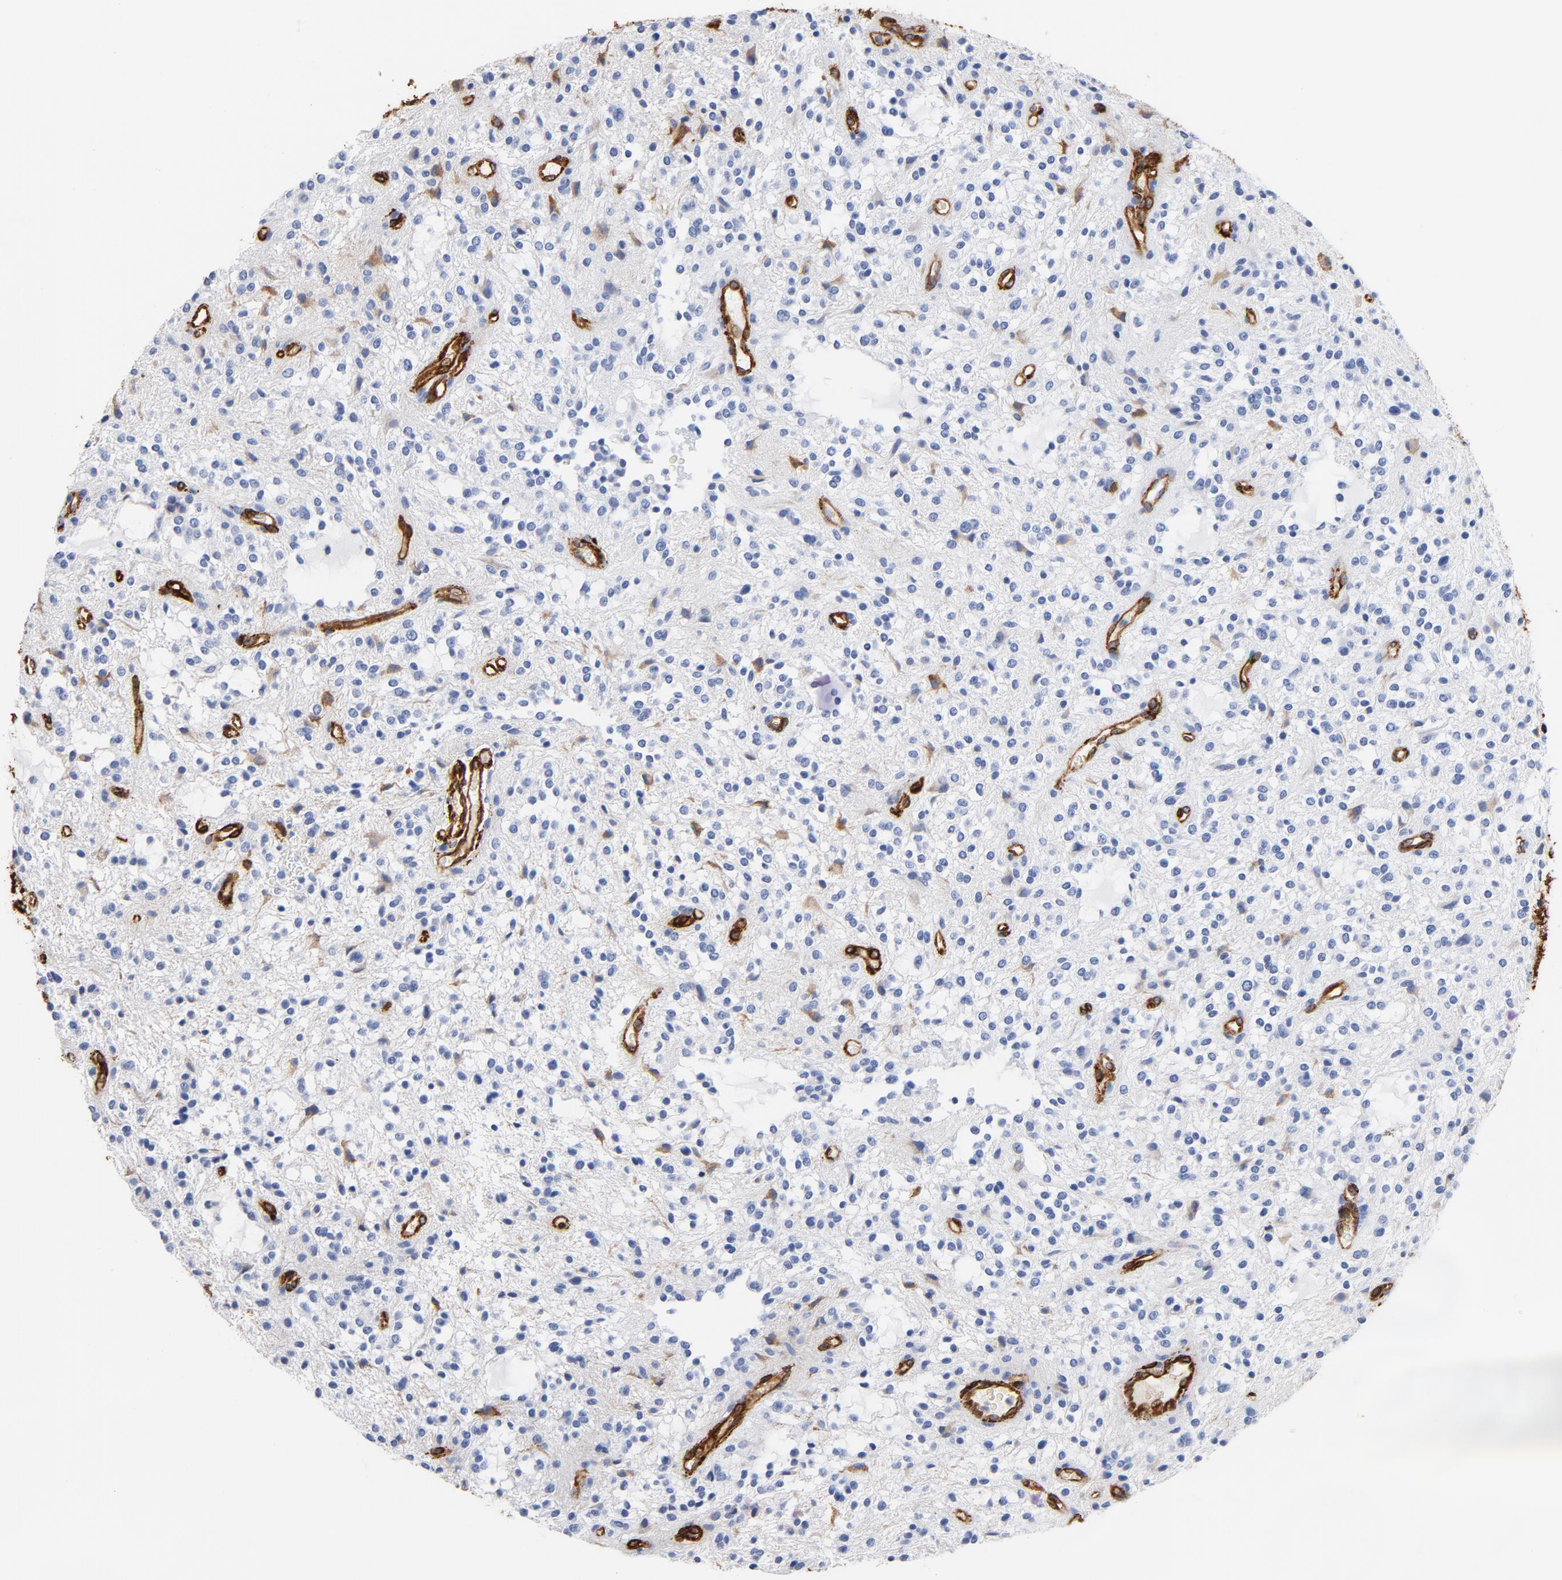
{"staining": {"intensity": "negative", "quantity": "none", "location": "none"}, "tissue": "glioma", "cell_type": "Tumor cells", "image_type": "cancer", "snomed": [{"axis": "morphology", "description": "Glioma, malignant, NOS"}, {"axis": "topography", "description": "Cerebellum"}], "caption": "Immunohistochemical staining of glioma shows no significant positivity in tumor cells. (Immunohistochemistry (ihc), brightfield microscopy, high magnification).", "gene": "SERPINH1", "patient": {"sex": "female", "age": 10}}